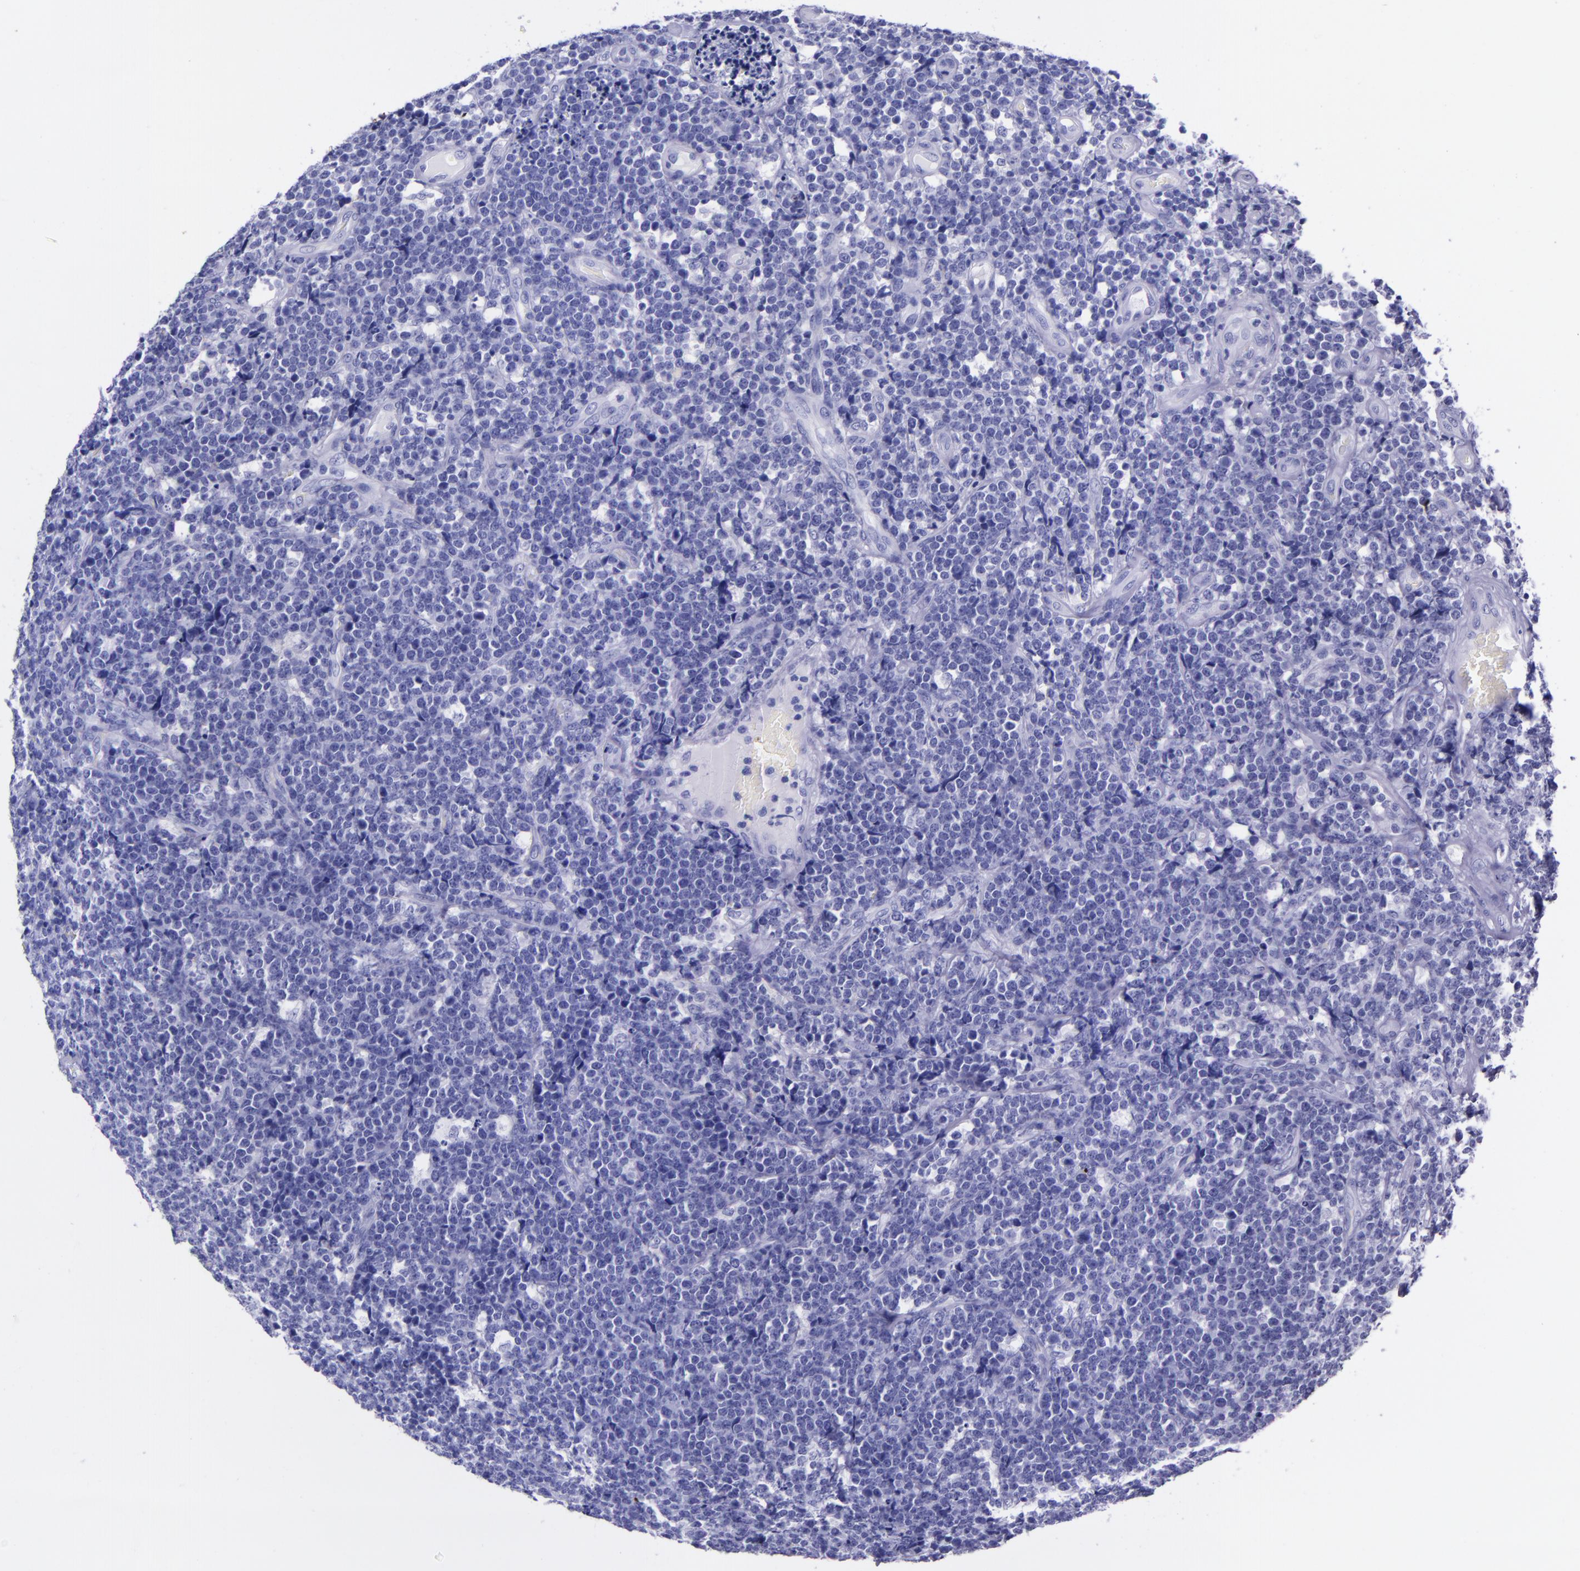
{"staining": {"intensity": "negative", "quantity": "none", "location": "none"}, "tissue": "lymphoma", "cell_type": "Tumor cells", "image_type": "cancer", "snomed": [{"axis": "morphology", "description": "Malignant lymphoma, non-Hodgkin's type, High grade"}, {"axis": "topography", "description": "Small intestine"}, {"axis": "topography", "description": "Colon"}], "caption": "Image shows no protein staining in tumor cells of malignant lymphoma, non-Hodgkin's type (high-grade) tissue.", "gene": "MBP", "patient": {"sex": "male", "age": 8}}